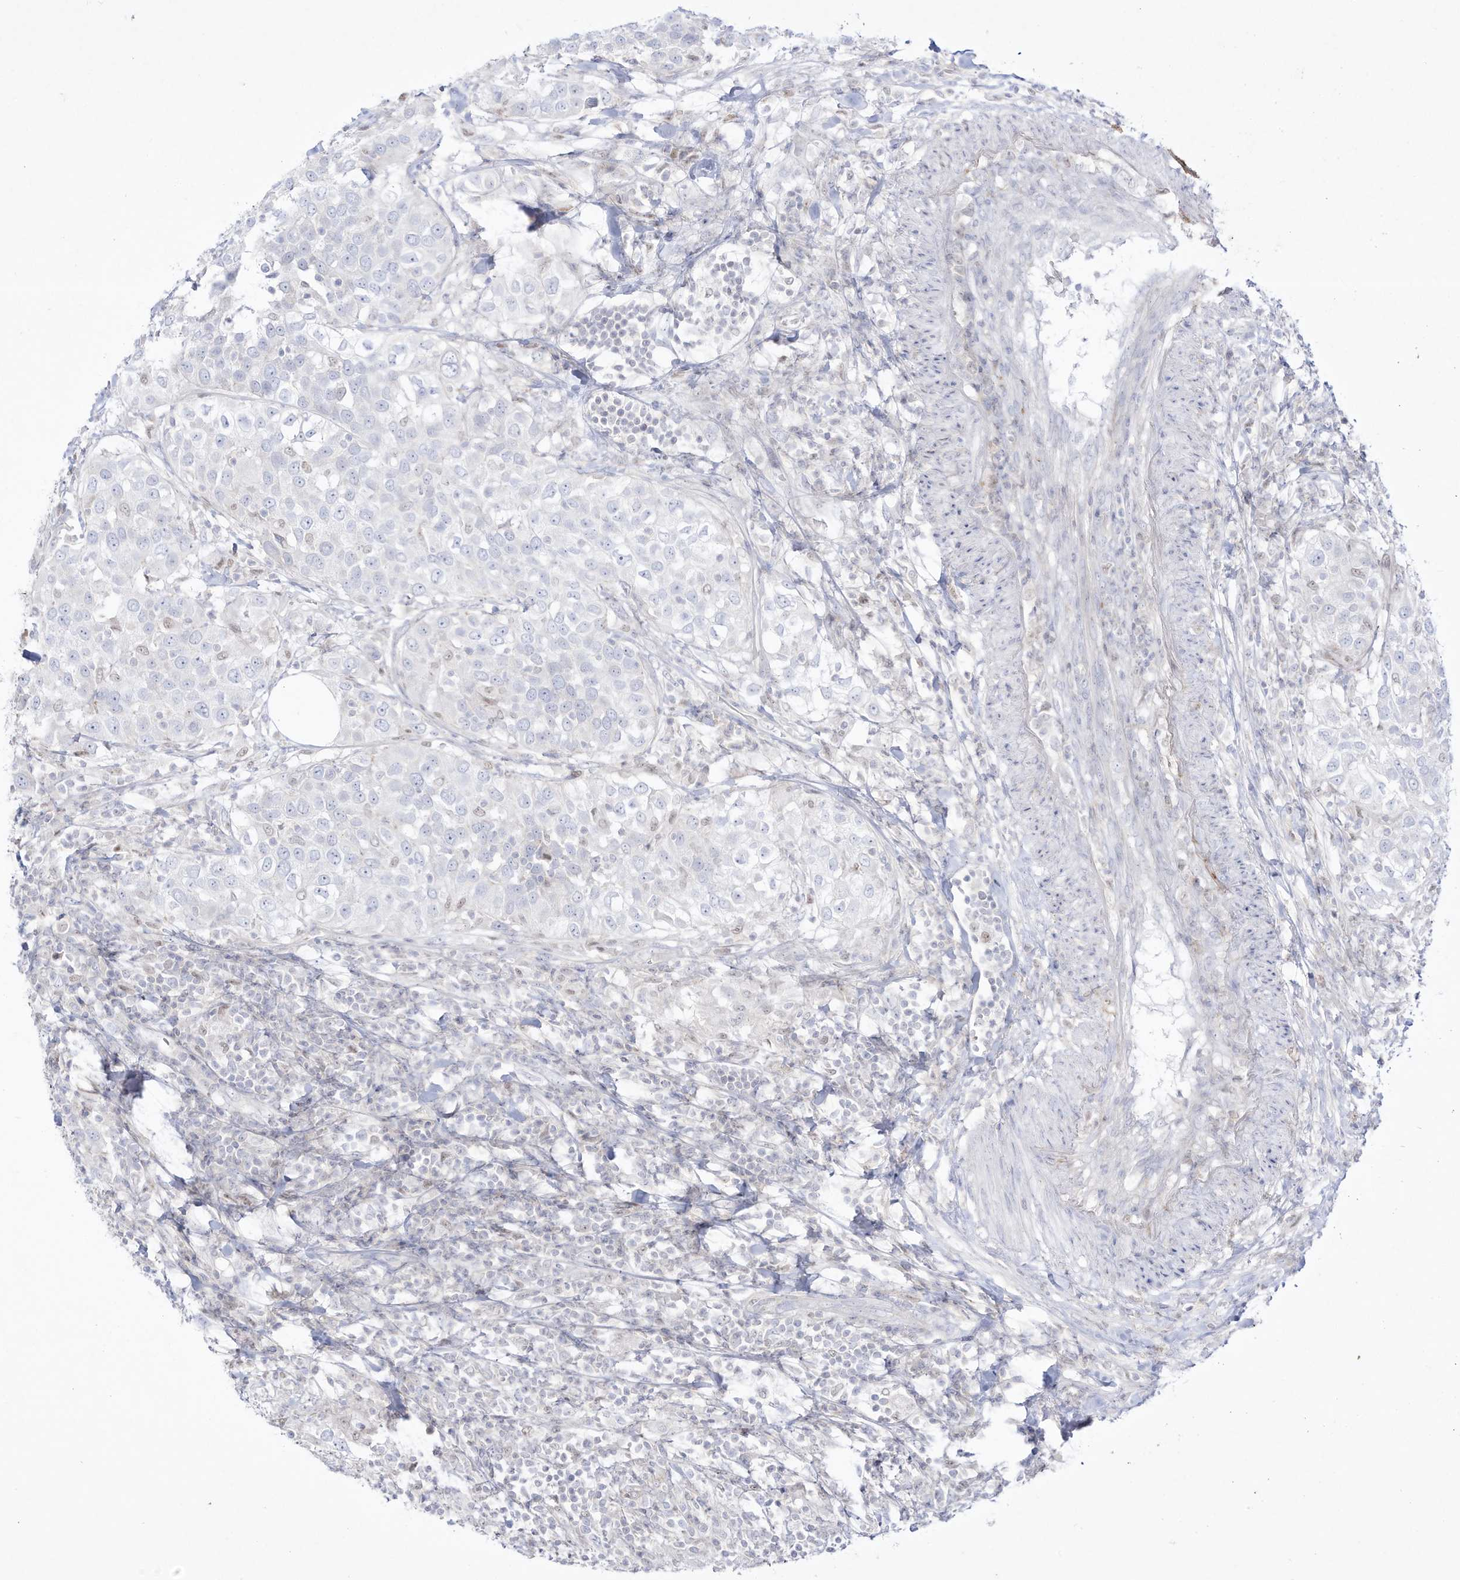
{"staining": {"intensity": "negative", "quantity": "none", "location": "none"}, "tissue": "urothelial cancer", "cell_type": "Tumor cells", "image_type": "cancer", "snomed": [{"axis": "morphology", "description": "Urothelial carcinoma, High grade"}, {"axis": "topography", "description": "Urinary bladder"}], "caption": "High power microscopy histopathology image of an IHC photomicrograph of urothelial cancer, revealing no significant staining in tumor cells.", "gene": "DMKN", "patient": {"sex": "female", "age": 80}}